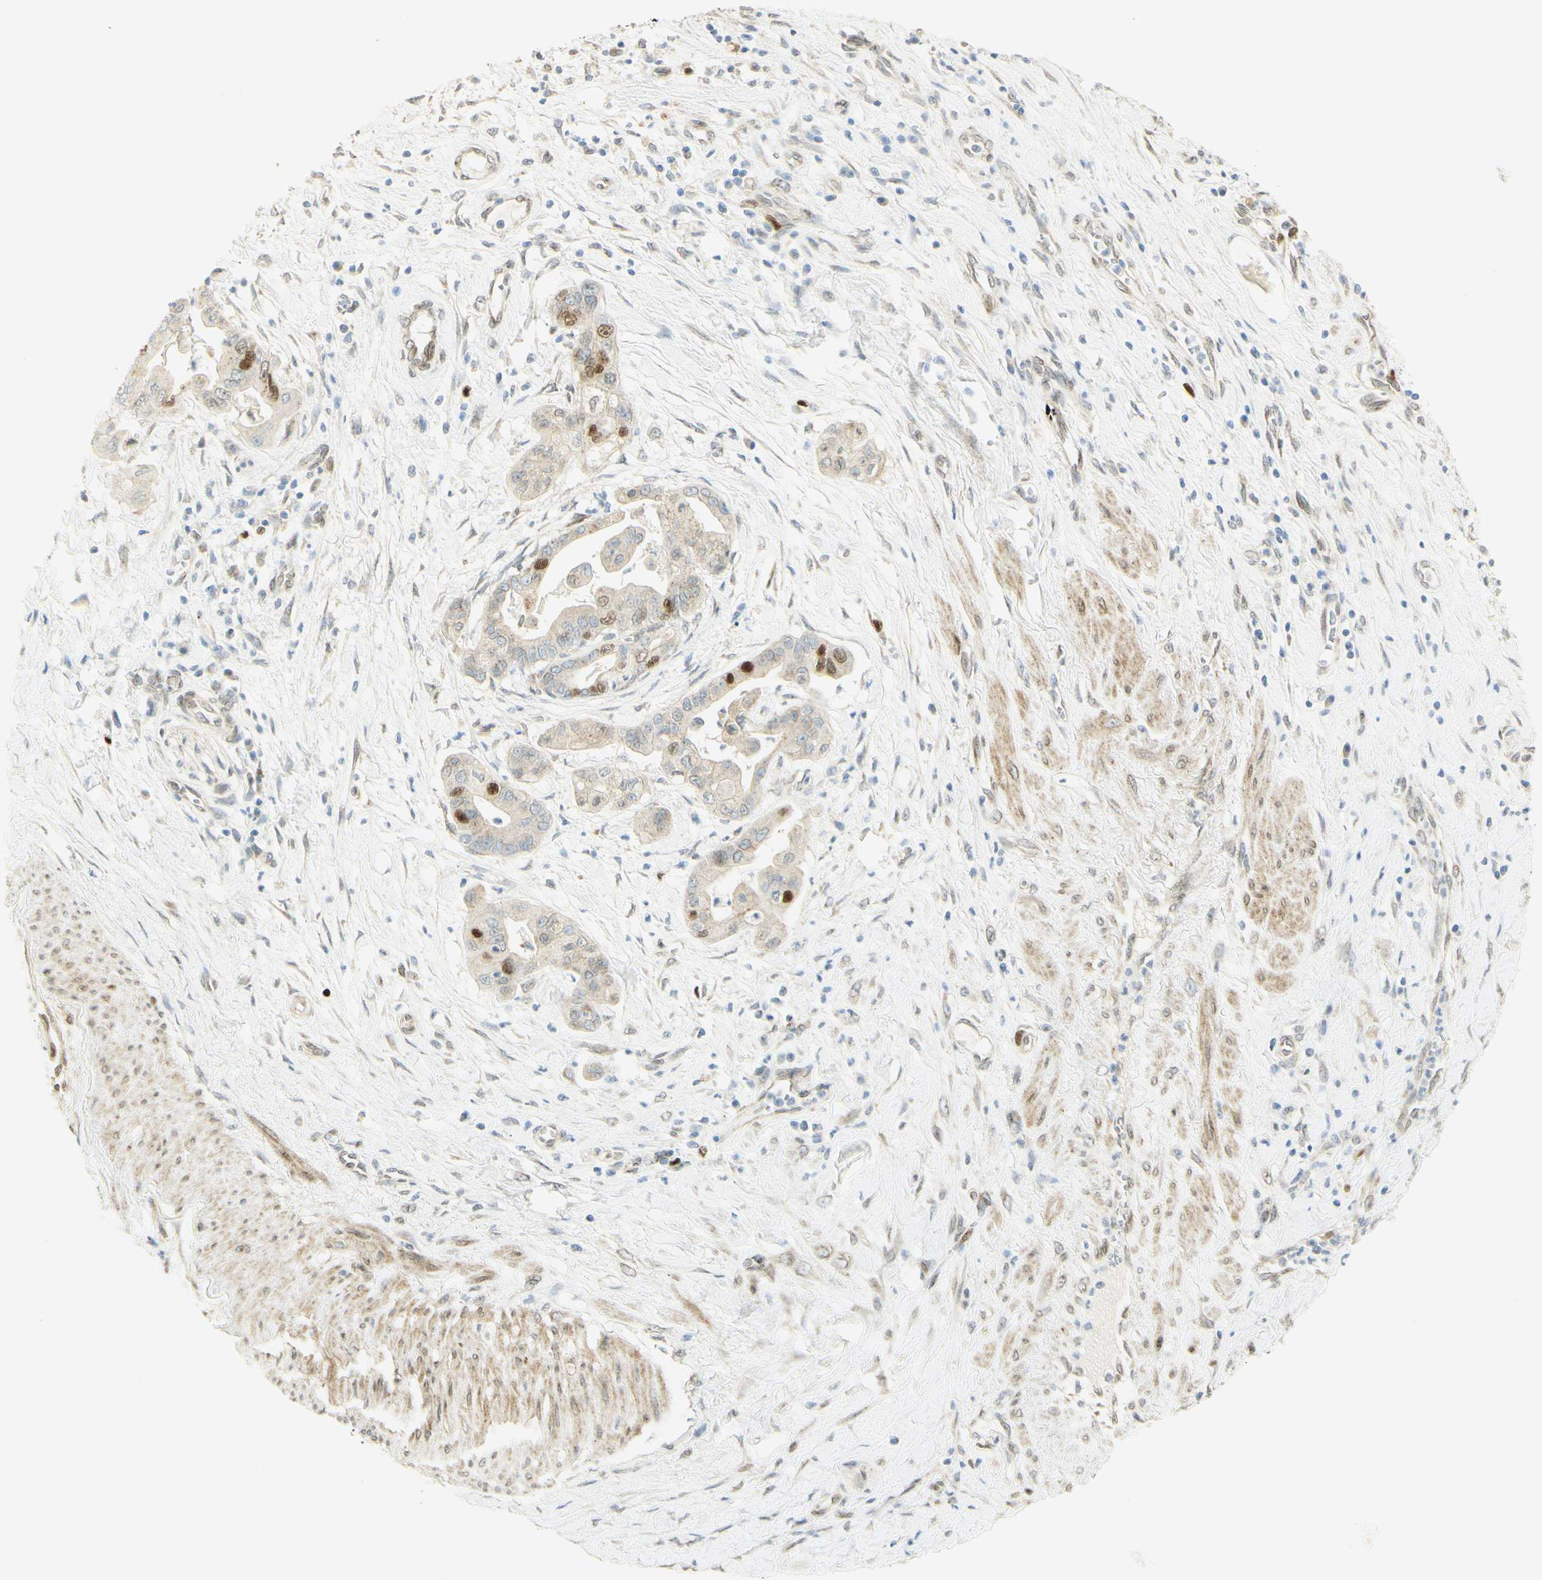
{"staining": {"intensity": "strong", "quantity": "<25%", "location": "nuclear"}, "tissue": "pancreatic cancer", "cell_type": "Tumor cells", "image_type": "cancer", "snomed": [{"axis": "morphology", "description": "Adenocarcinoma, NOS"}, {"axis": "topography", "description": "Pancreas"}], "caption": "Strong nuclear protein staining is seen in about <25% of tumor cells in pancreatic cancer (adenocarcinoma).", "gene": "E2F1", "patient": {"sex": "female", "age": 75}}